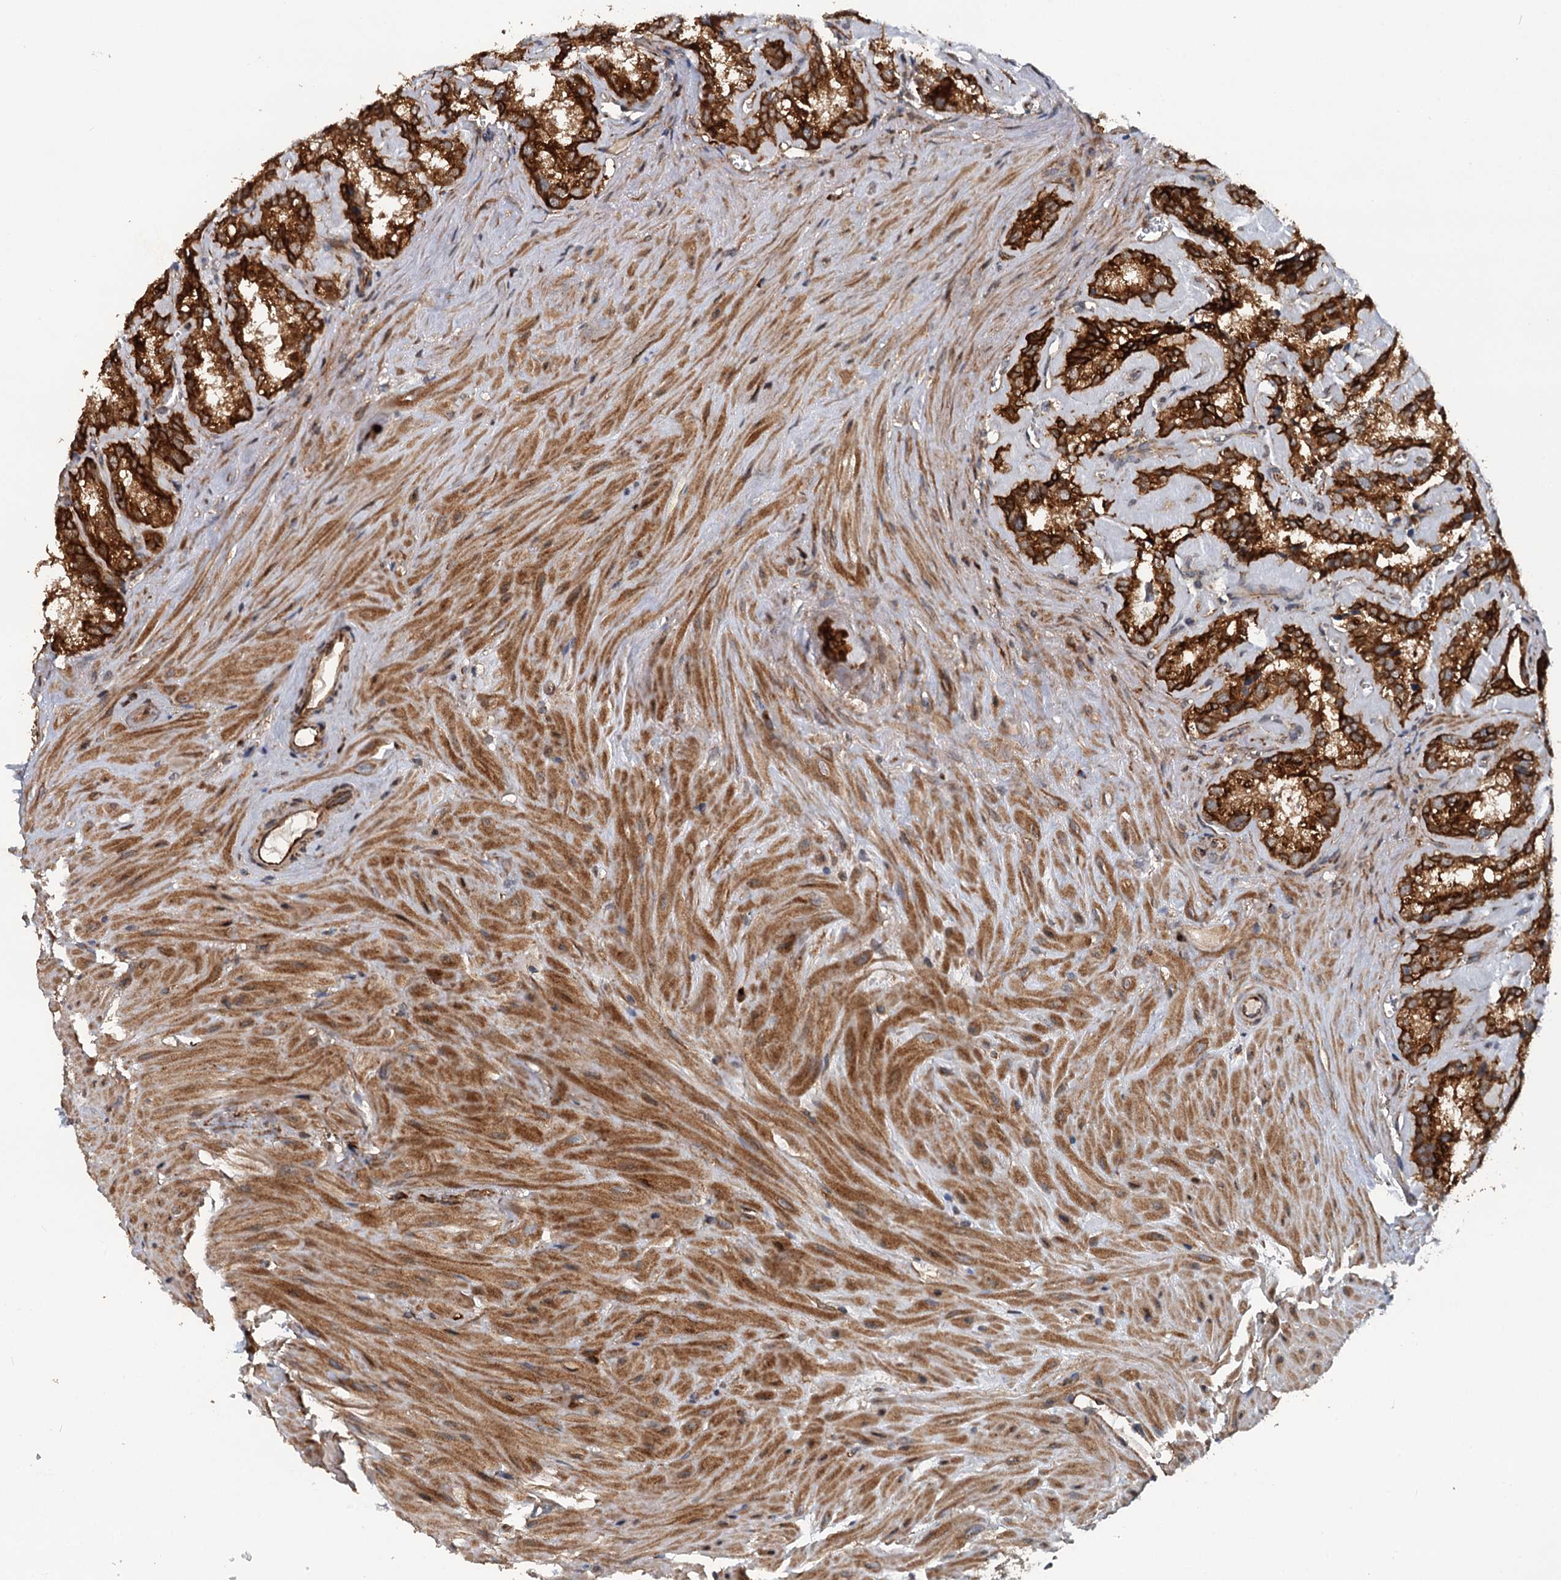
{"staining": {"intensity": "strong", "quantity": ">75%", "location": "cytoplasmic/membranous"}, "tissue": "seminal vesicle", "cell_type": "Glandular cells", "image_type": "normal", "snomed": [{"axis": "morphology", "description": "Normal tissue, NOS"}, {"axis": "topography", "description": "Prostate"}, {"axis": "topography", "description": "Seminal veicle"}], "caption": "Immunohistochemistry (IHC) of unremarkable seminal vesicle shows high levels of strong cytoplasmic/membranous expression in approximately >75% of glandular cells. The staining was performed using DAB to visualize the protein expression in brown, while the nuclei were stained in blue with hematoxylin (Magnification: 20x).", "gene": "LRRK2", "patient": {"sex": "male", "age": 59}}